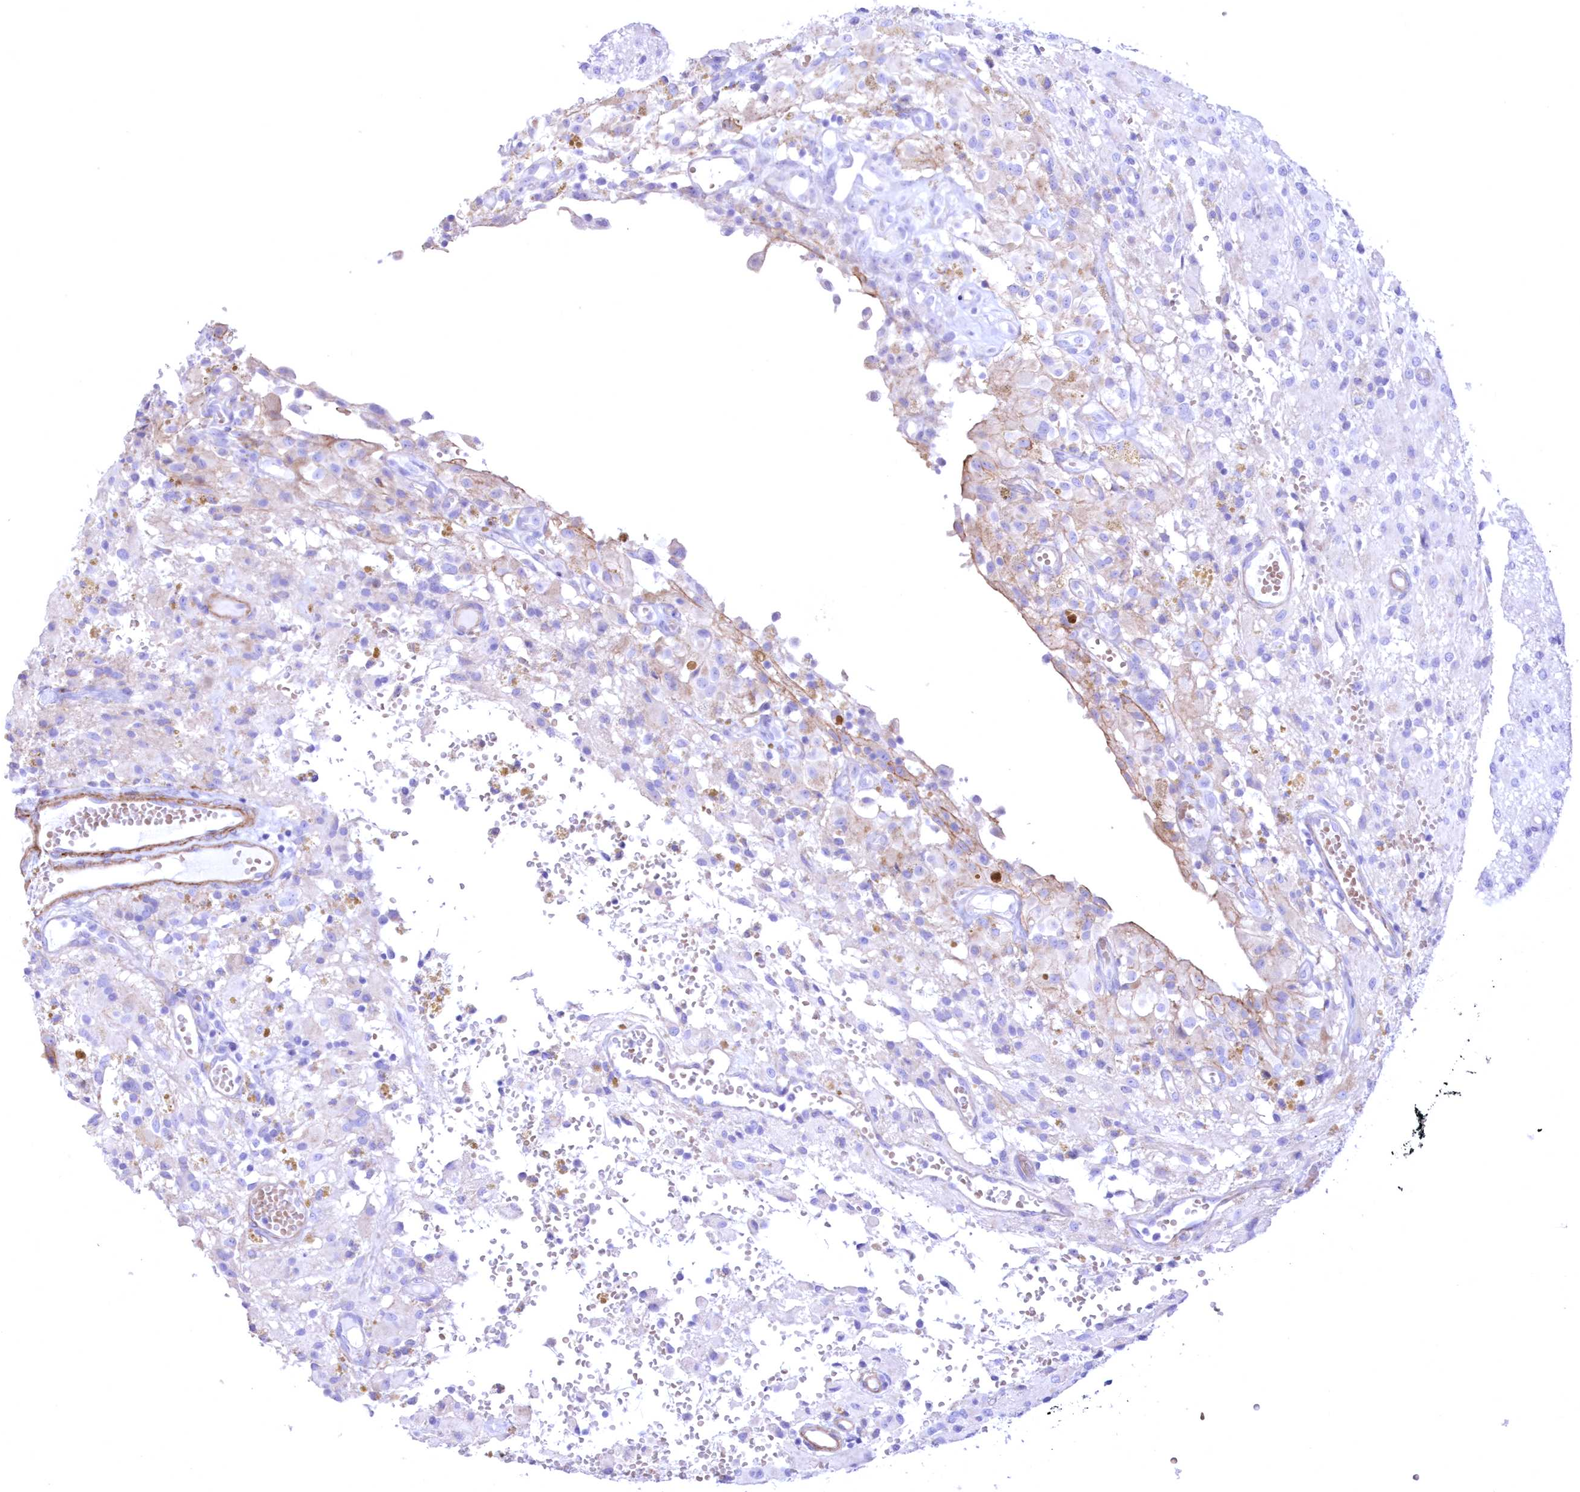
{"staining": {"intensity": "negative", "quantity": "none", "location": "none"}, "tissue": "glioma", "cell_type": "Tumor cells", "image_type": "cancer", "snomed": [{"axis": "morphology", "description": "Glioma, malignant, High grade"}, {"axis": "topography", "description": "Brain"}], "caption": "IHC of human malignant high-grade glioma exhibits no positivity in tumor cells.", "gene": "WDR74", "patient": {"sex": "female", "age": 59}}